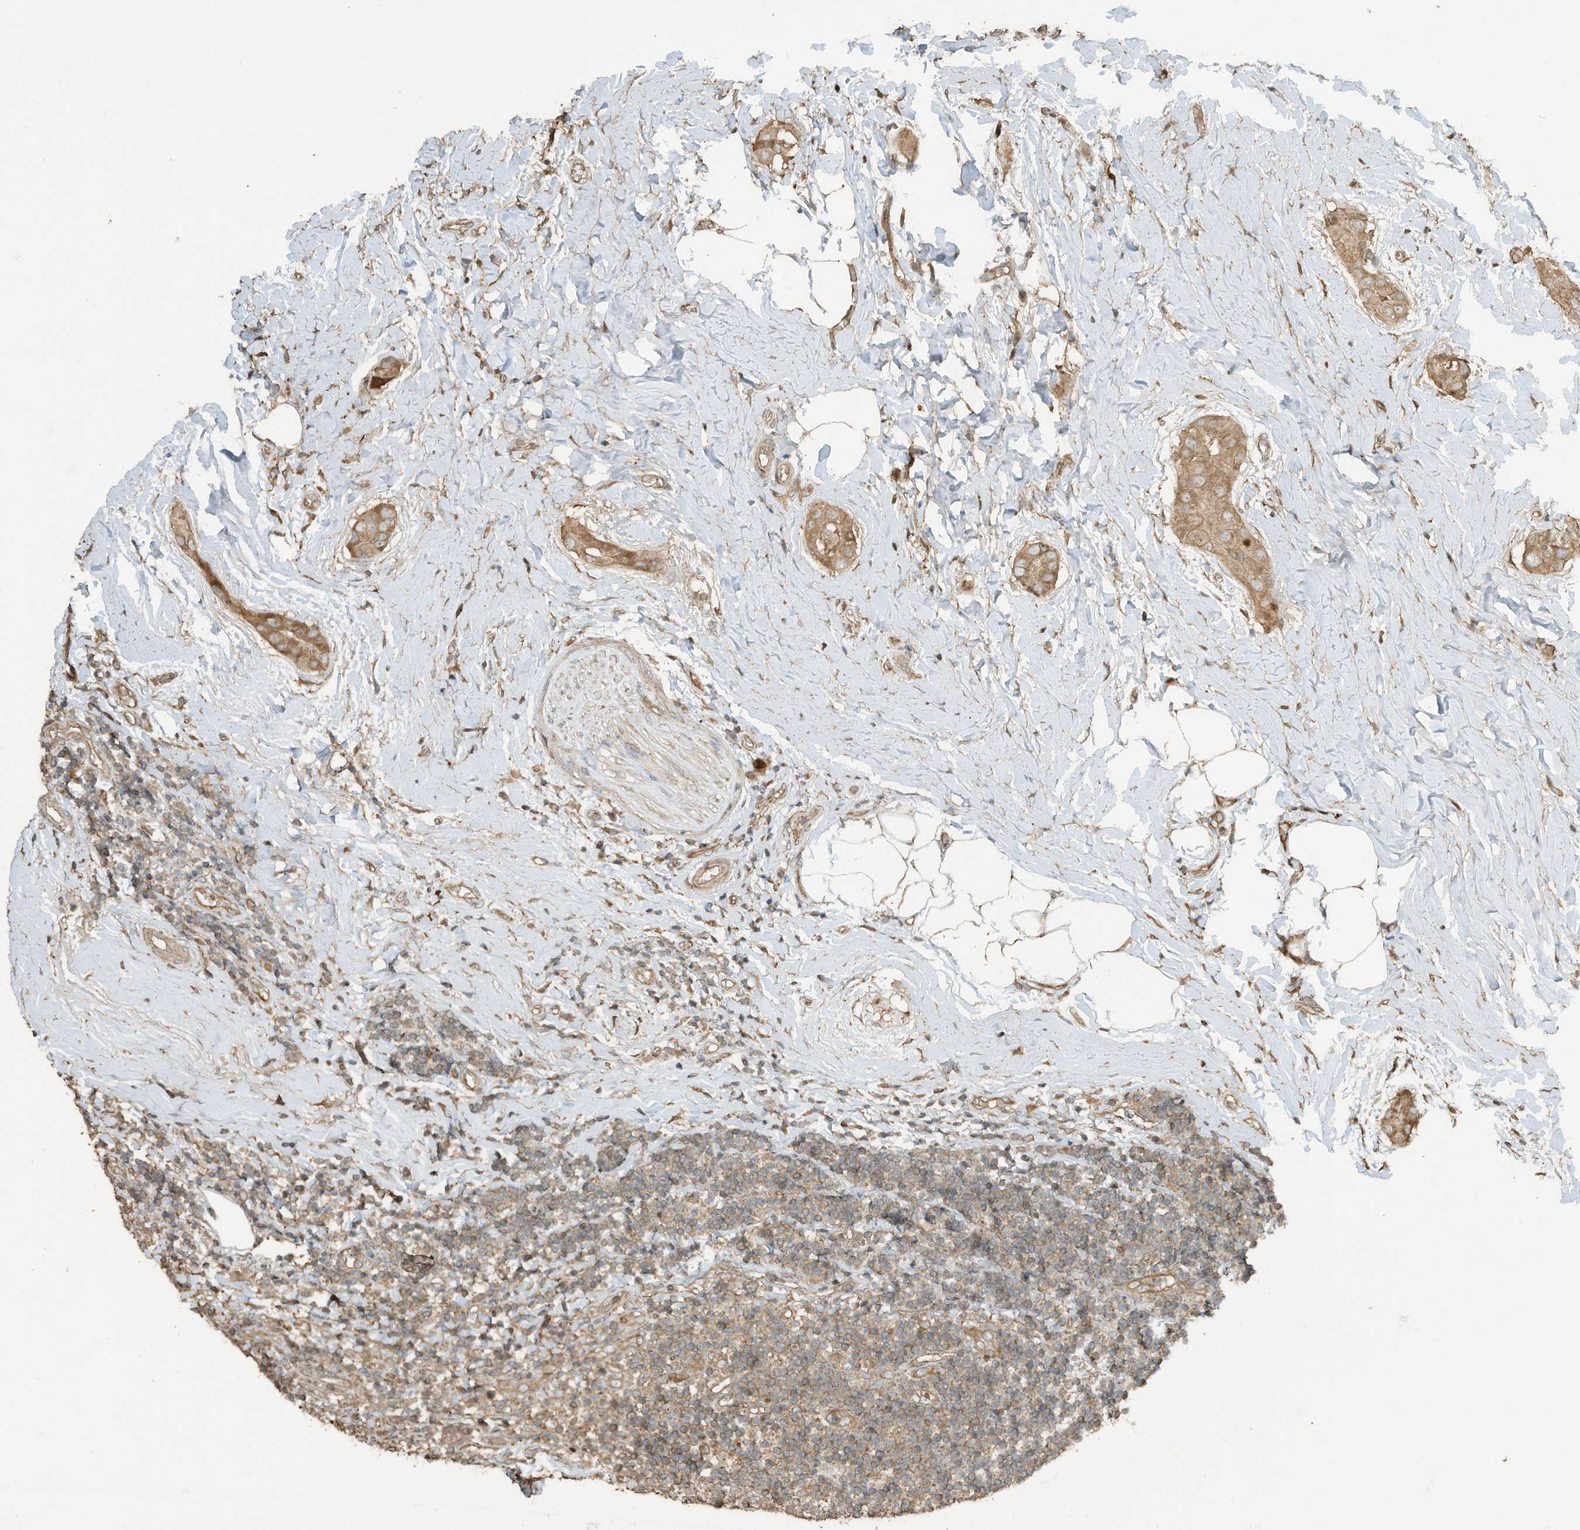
{"staining": {"intensity": "moderate", "quantity": ">75%", "location": "cytoplasmic/membranous"}, "tissue": "thyroid cancer", "cell_type": "Tumor cells", "image_type": "cancer", "snomed": [{"axis": "morphology", "description": "Papillary adenocarcinoma, NOS"}, {"axis": "topography", "description": "Thyroid gland"}], "caption": "IHC (DAB (3,3'-diaminobenzidine)) staining of human papillary adenocarcinoma (thyroid) exhibits moderate cytoplasmic/membranous protein expression in about >75% of tumor cells.", "gene": "ZNF653", "patient": {"sex": "male", "age": 33}}